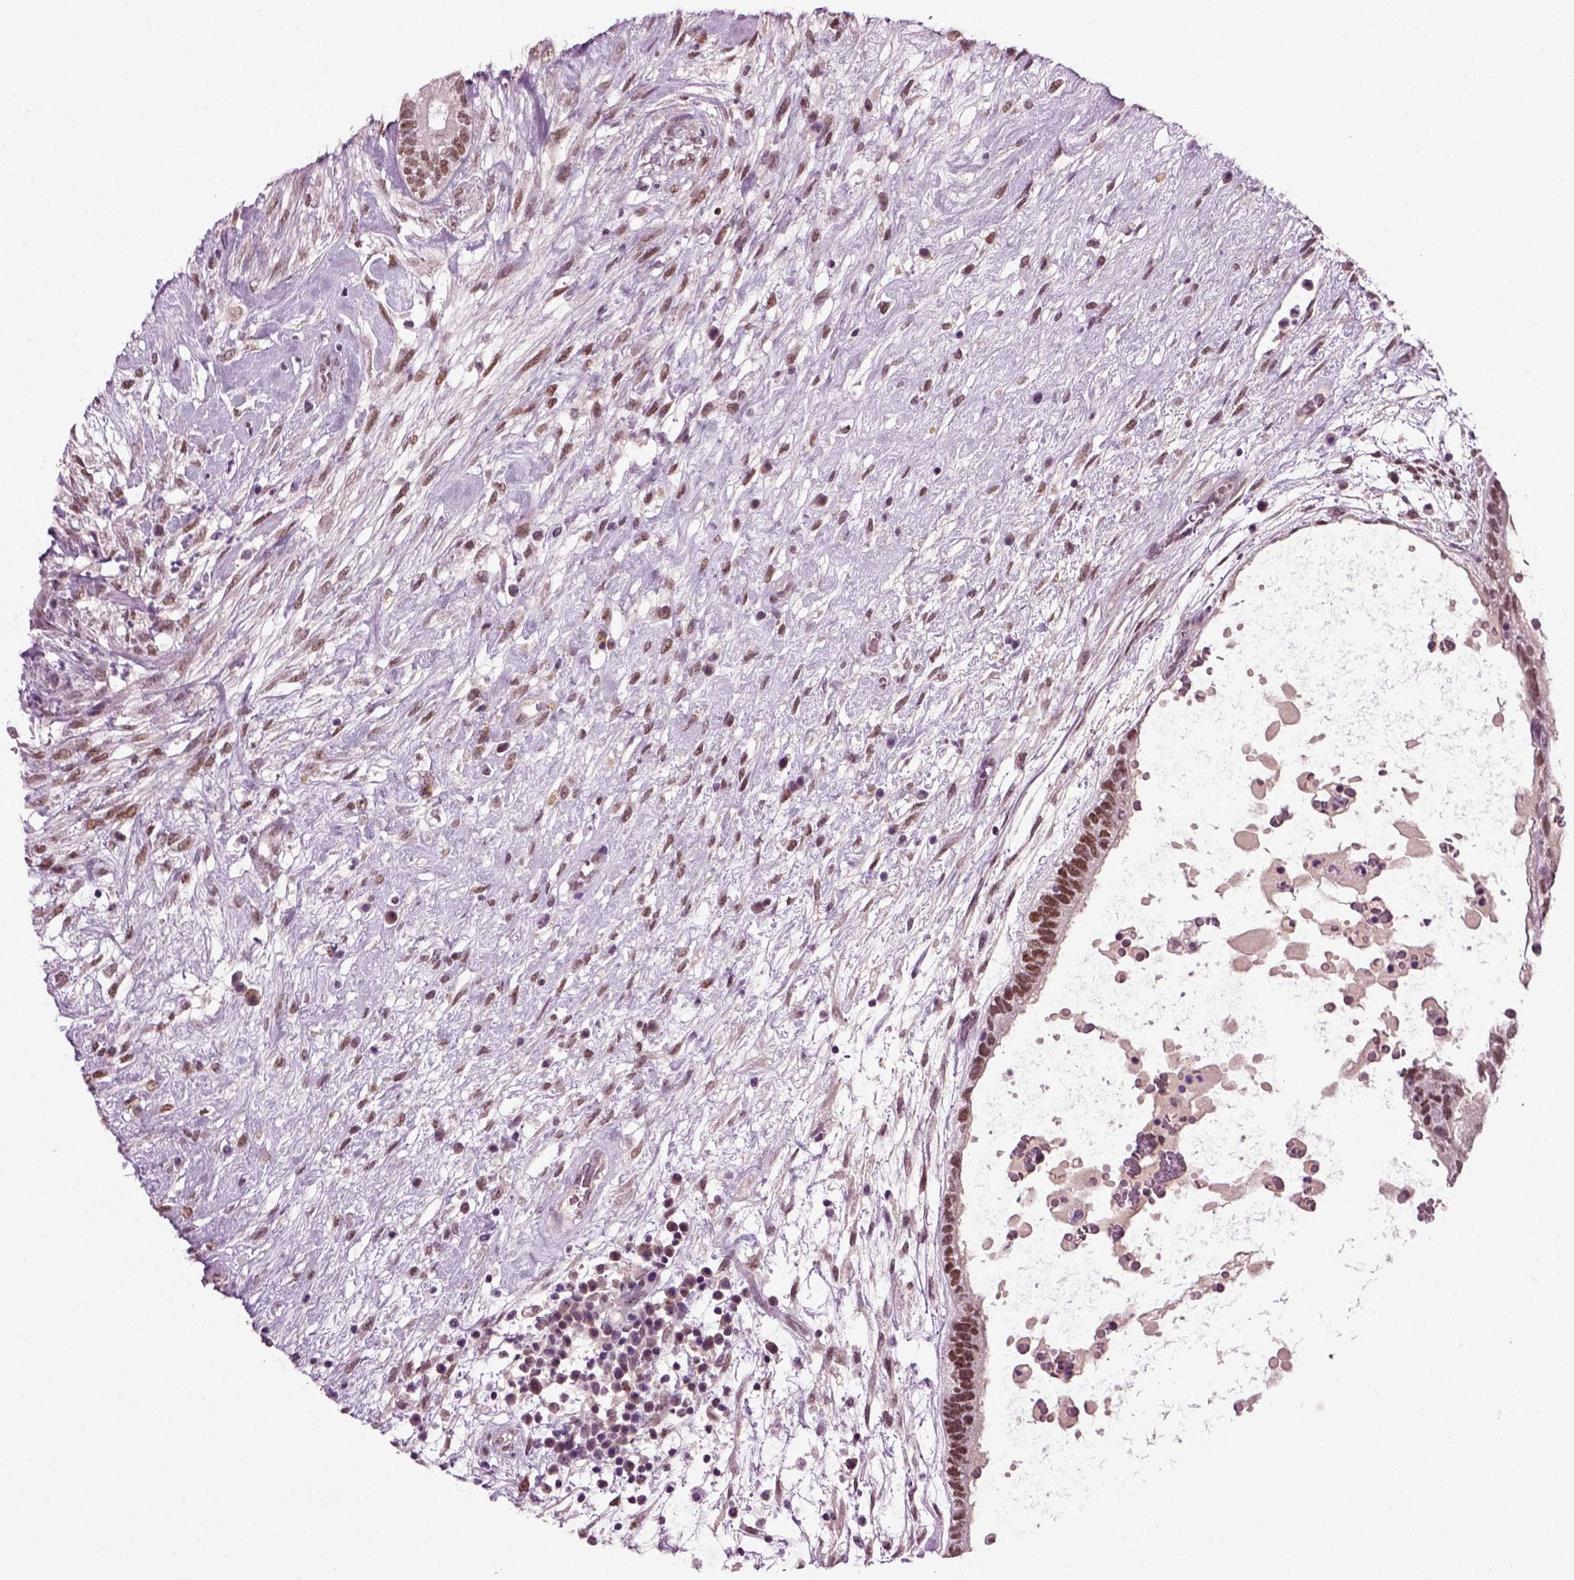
{"staining": {"intensity": "moderate", "quantity": "25%-75%", "location": "nuclear"}, "tissue": "testis cancer", "cell_type": "Tumor cells", "image_type": "cancer", "snomed": [{"axis": "morphology", "description": "Normal tissue, NOS"}, {"axis": "morphology", "description": "Carcinoma, Embryonal, NOS"}, {"axis": "topography", "description": "Testis"}], "caption": "Testis cancer stained with immunohistochemistry (IHC) displays moderate nuclear expression in approximately 25%-75% of tumor cells.", "gene": "RCOR3", "patient": {"sex": "male", "age": 32}}